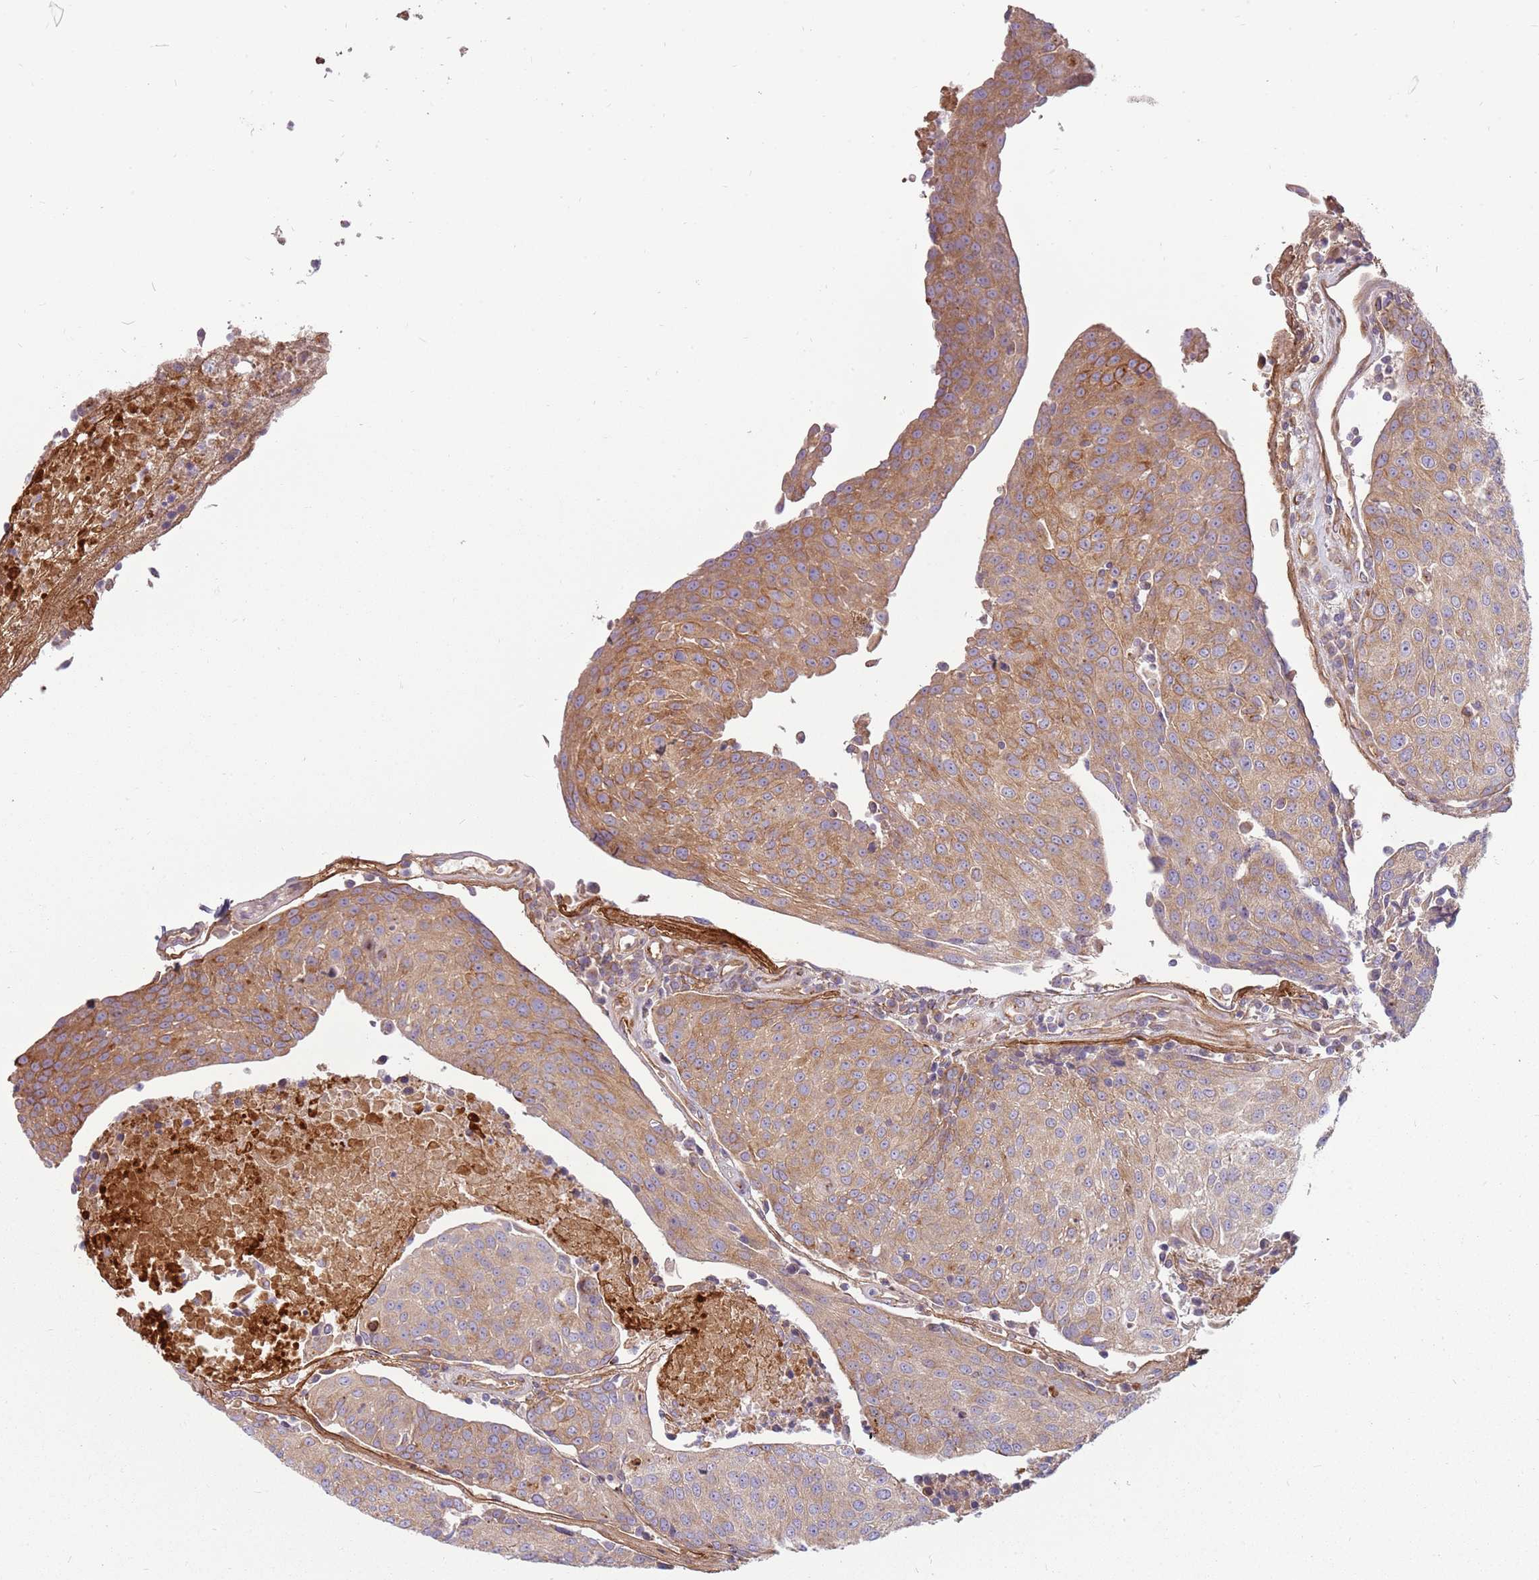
{"staining": {"intensity": "moderate", "quantity": ">75%", "location": "cytoplasmic/membranous"}, "tissue": "urothelial cancer", "cell_type": "Tumor cells", "image_type": "cancer", "snomed": [{"axis": "morphology", "description": "Urothelial carcinoma, High grade"}, {"axis": "topography", "description": "Urinary bladder"}], "caption": "There is medium levels of moderate cytoplasmic/membranous positivity in tumor cells of high-grade urothelial carcinoma, as demonstrated by immunohistochemical staining (brown color).", "gene": "EMC1", "patient": {"sex": "female", "age": 85}}